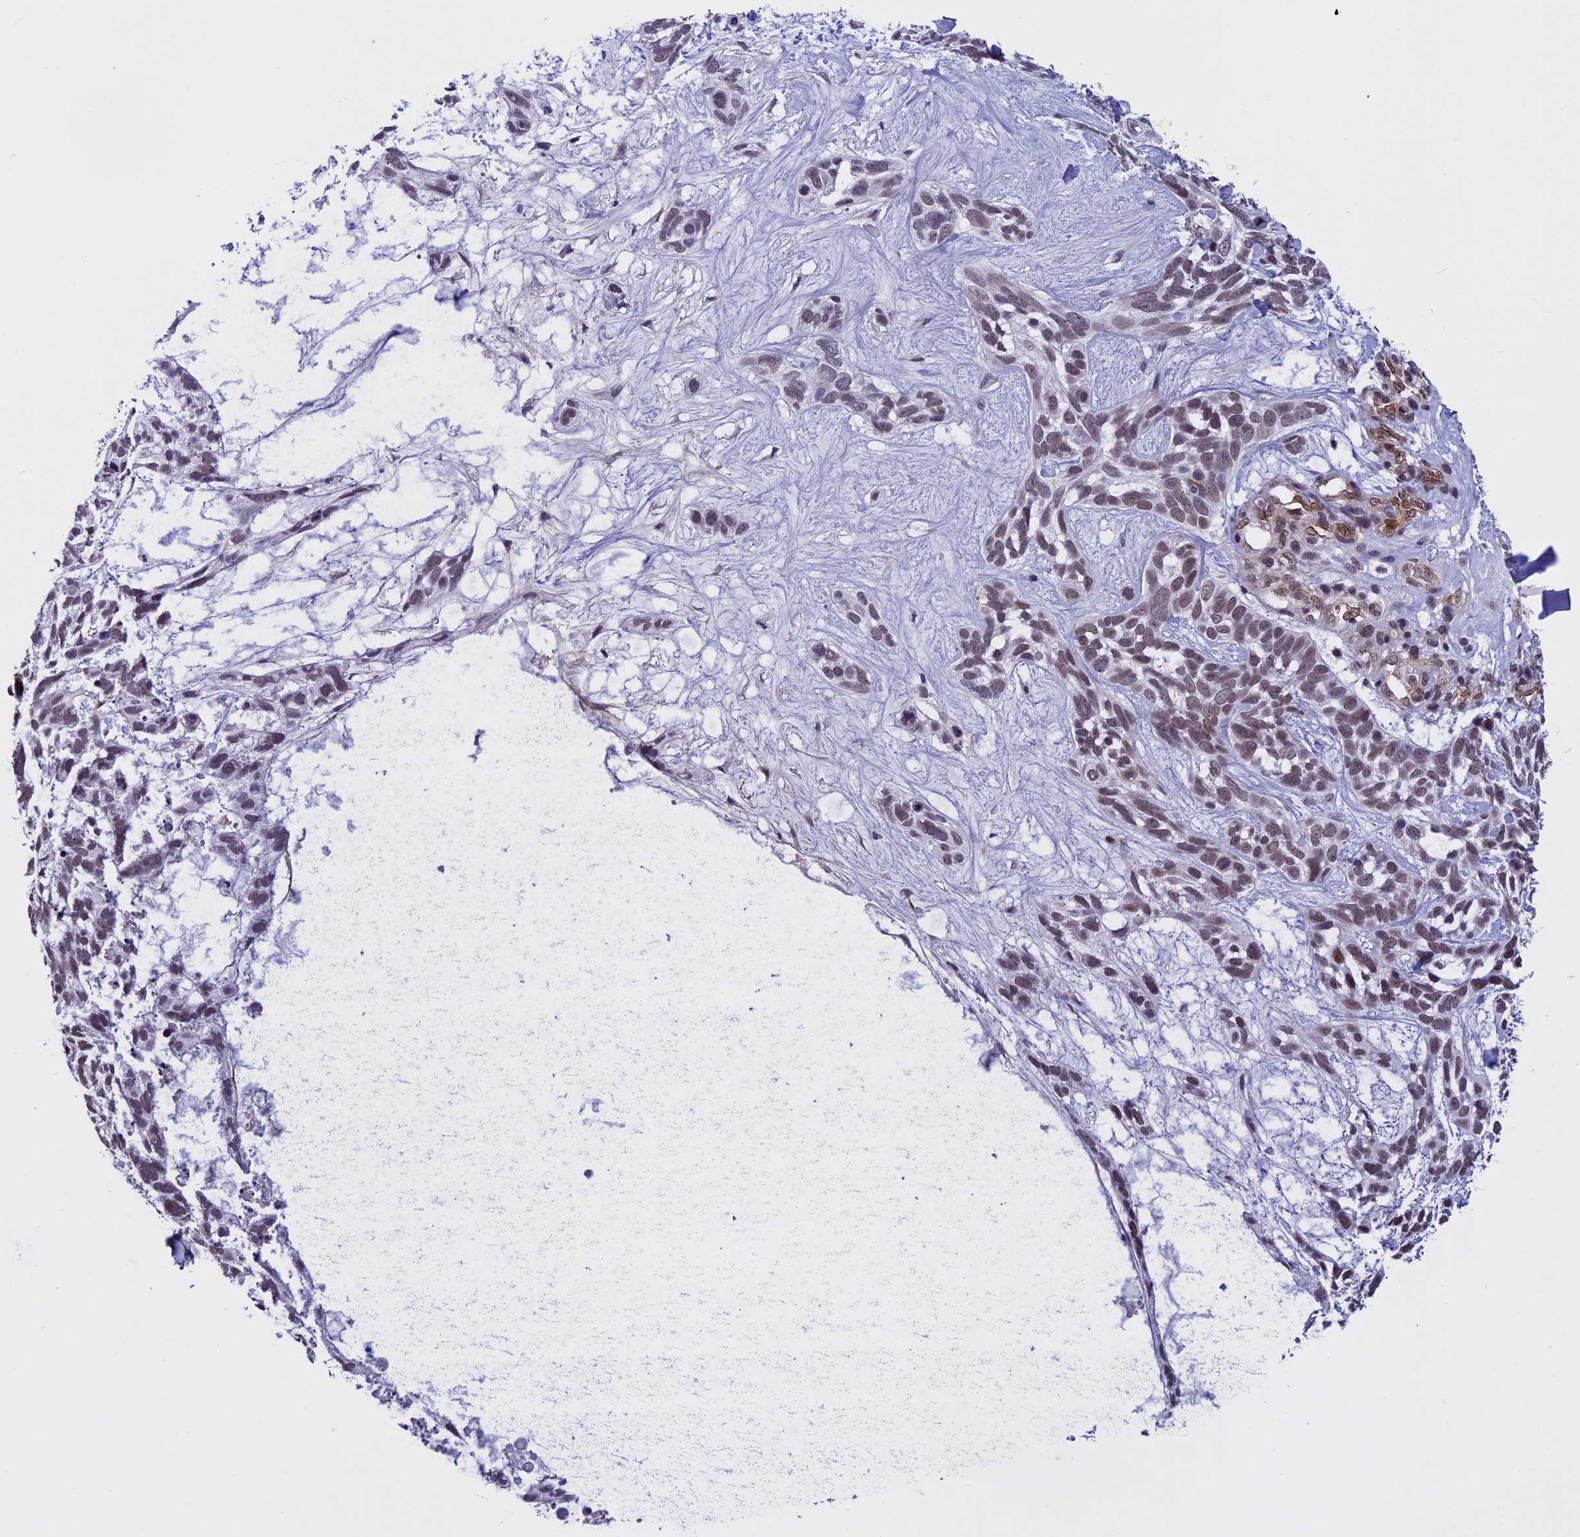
{"staining": {"intensity": "moderate", "quantity": ">75%", "location": "nuclear"}, "tissue": "skin cancer", "cell_type": "Tumor cells", "image_type": "cancer", "snomed": [{"axis": "morphology", "description": "Basal cell carcinoma"}, {"axis": "topography", "description": "Skin"}], "caption": "About >75% of tumor cells in basal cell carcinoma (skin) reveal moderate nuclear protein staining as visualized by brown immunohistochemical staining.", "gene": "NIPBL", "patient": {"sex": "male", "age": 88}}